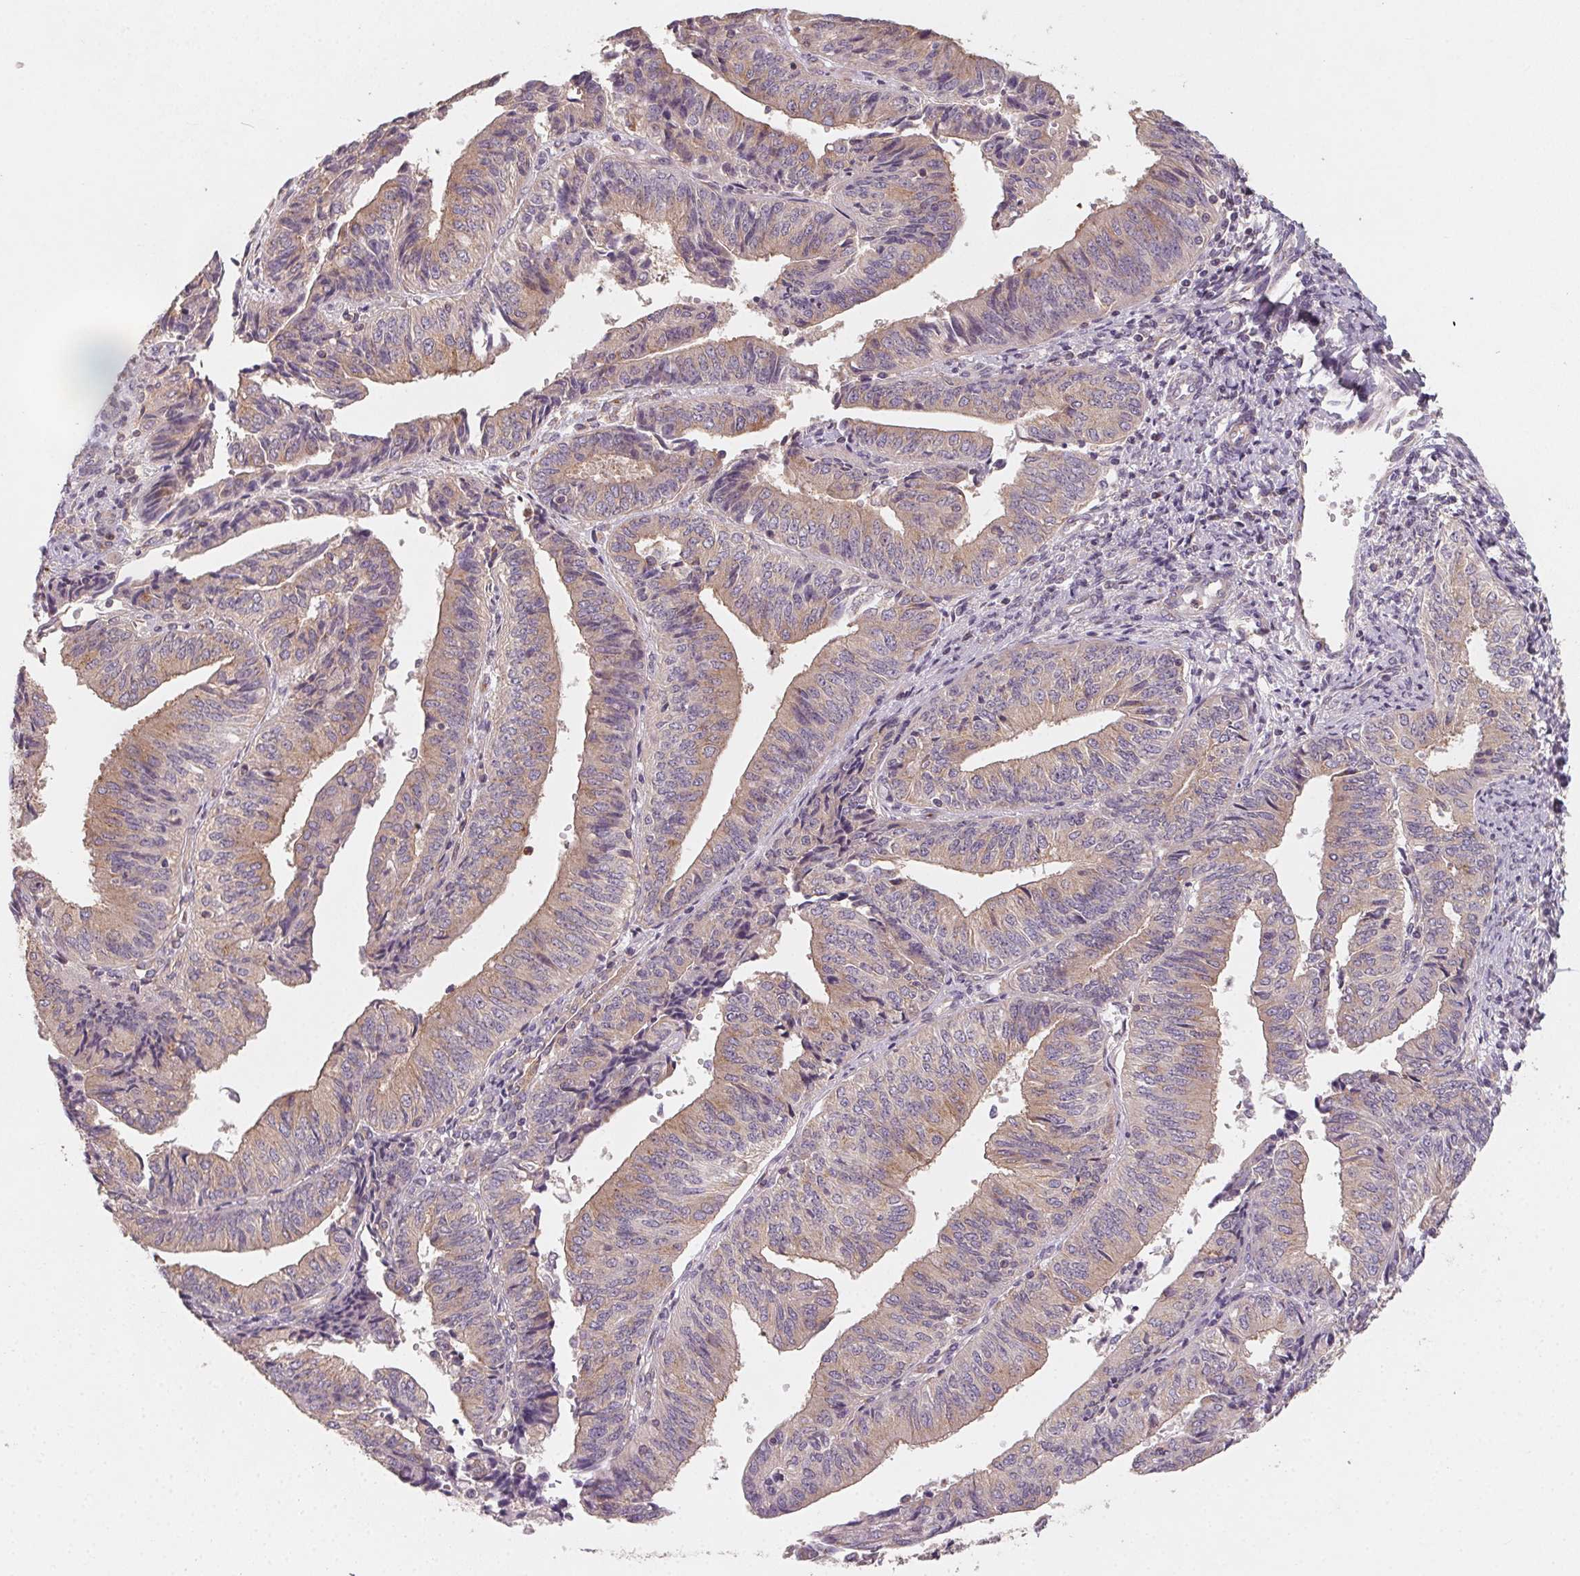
{"staining": {"intensity": "weak", "quantity": ">75%", "location": "cytoplasmic/membranous"}, "tissue": "endometrial cancer", "cell_type": "Tumor cells", "image_type": "cancer", "snomed": [{"axis": "morphology", "description": "Adenocarcinoma, NOS"}, {"axis": "topography", "description": "Endometrium"}], "caption": "Endometrial adenocarcinoma stained for a protein reveals weak cytoplasmic/membranous positivity in tumor cells. Using DAB (brown) and hematoxylin (blue) stains, captured at high magnification using brightfield microscopy.", "gene": "AP1S1", "patient": {"sex": "female", "age": 58}}